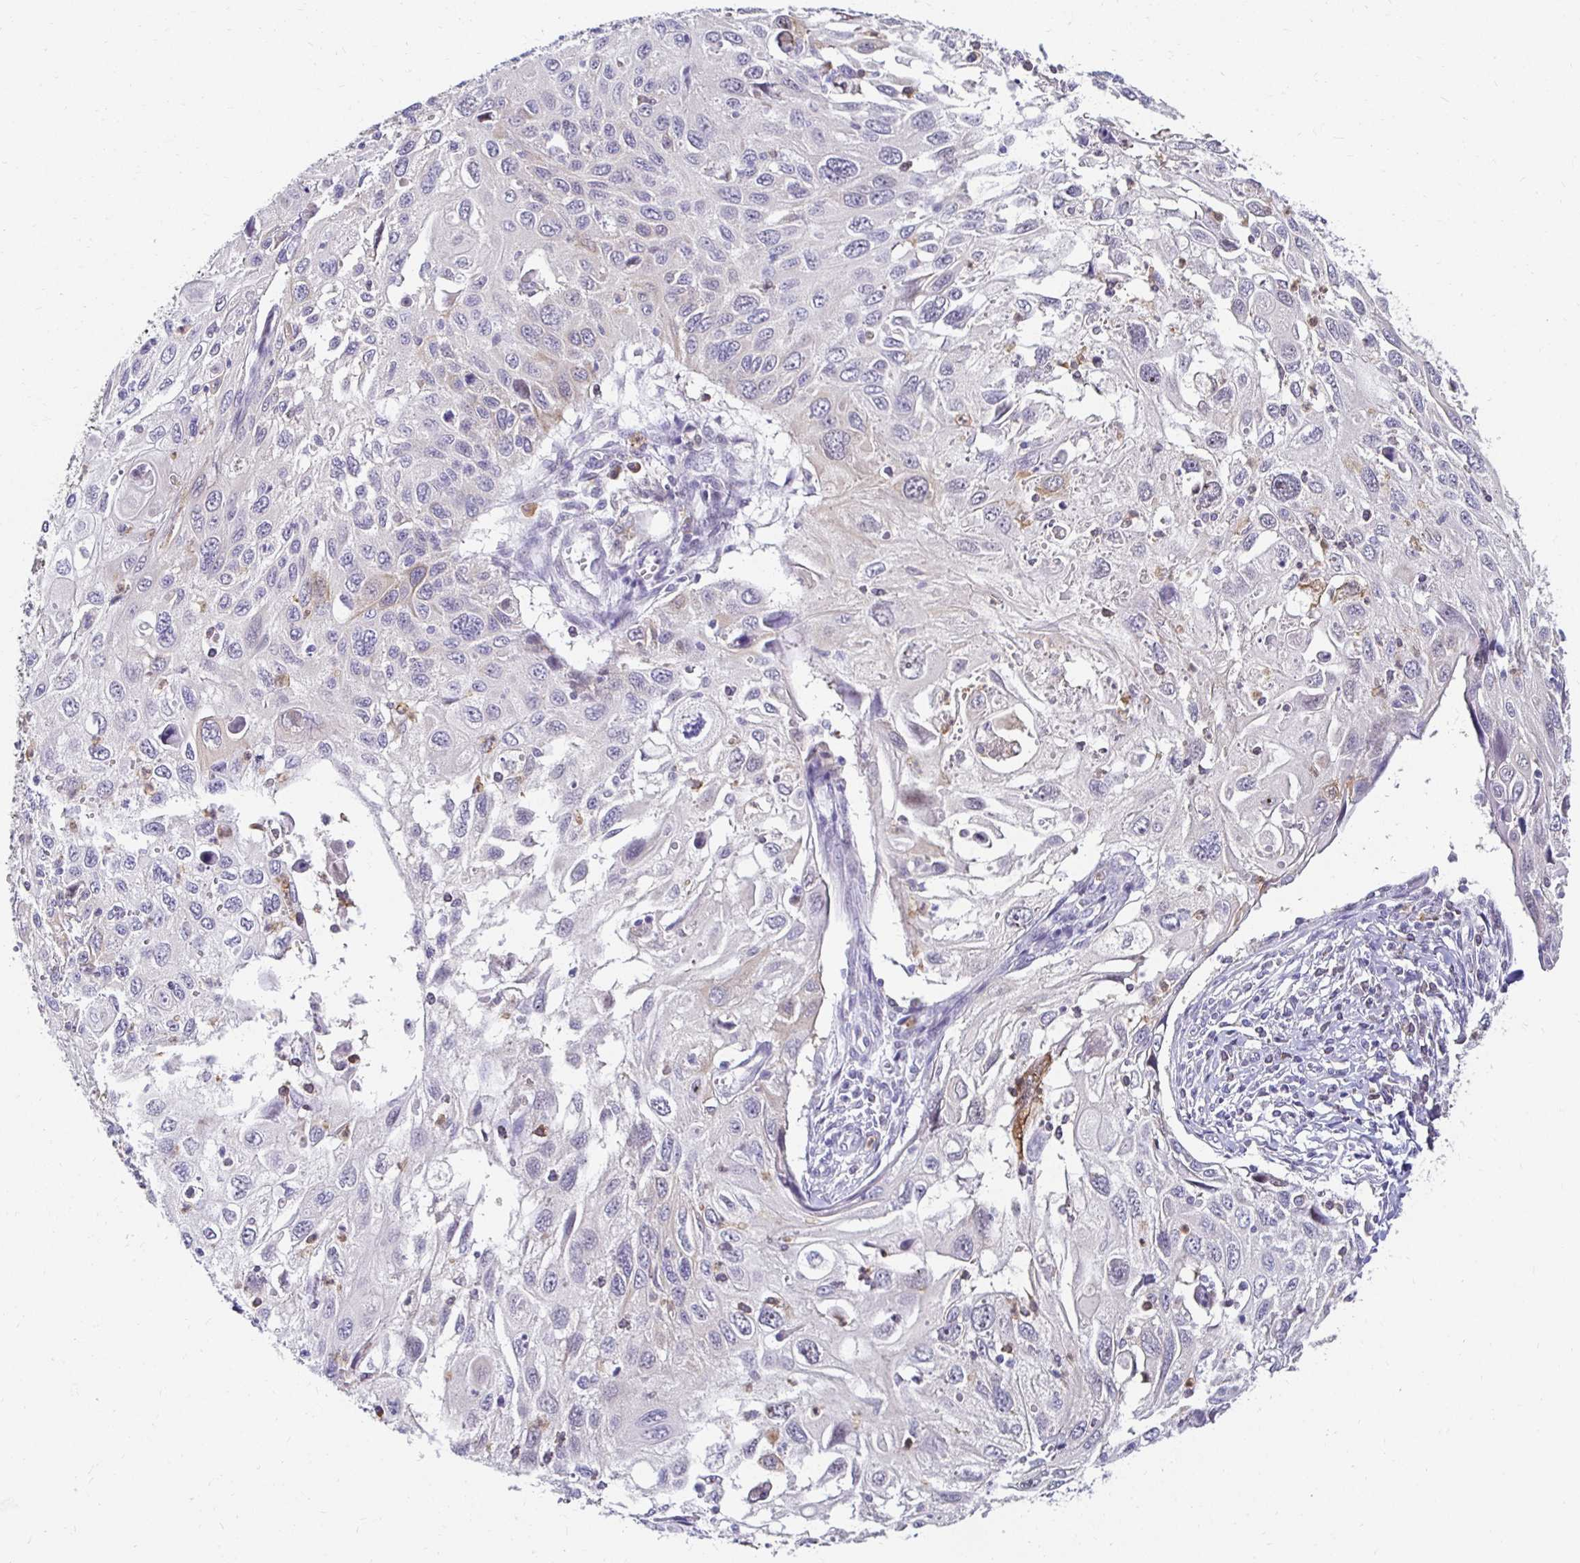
{"staining": {"intensity": "negative", "quantity": "none", "location": "none"}, "tissue": "cervical cancer", "cell_type": "Tumor cells", "image_type": "cancer", "snomed": [{"axis": "morphology", "description": "Squamous cell carcinoma, NOS"}, {"axis": "topography", "description": "Cervix"}], "caption": "This is a image of immunohistochemistry (IHC) staining of cervical cancer, which shows no staining in tumor cells. Nuclei are stained in blue.", "gene": "PADI2", "patient": {"sex": "female", "age": 70}}